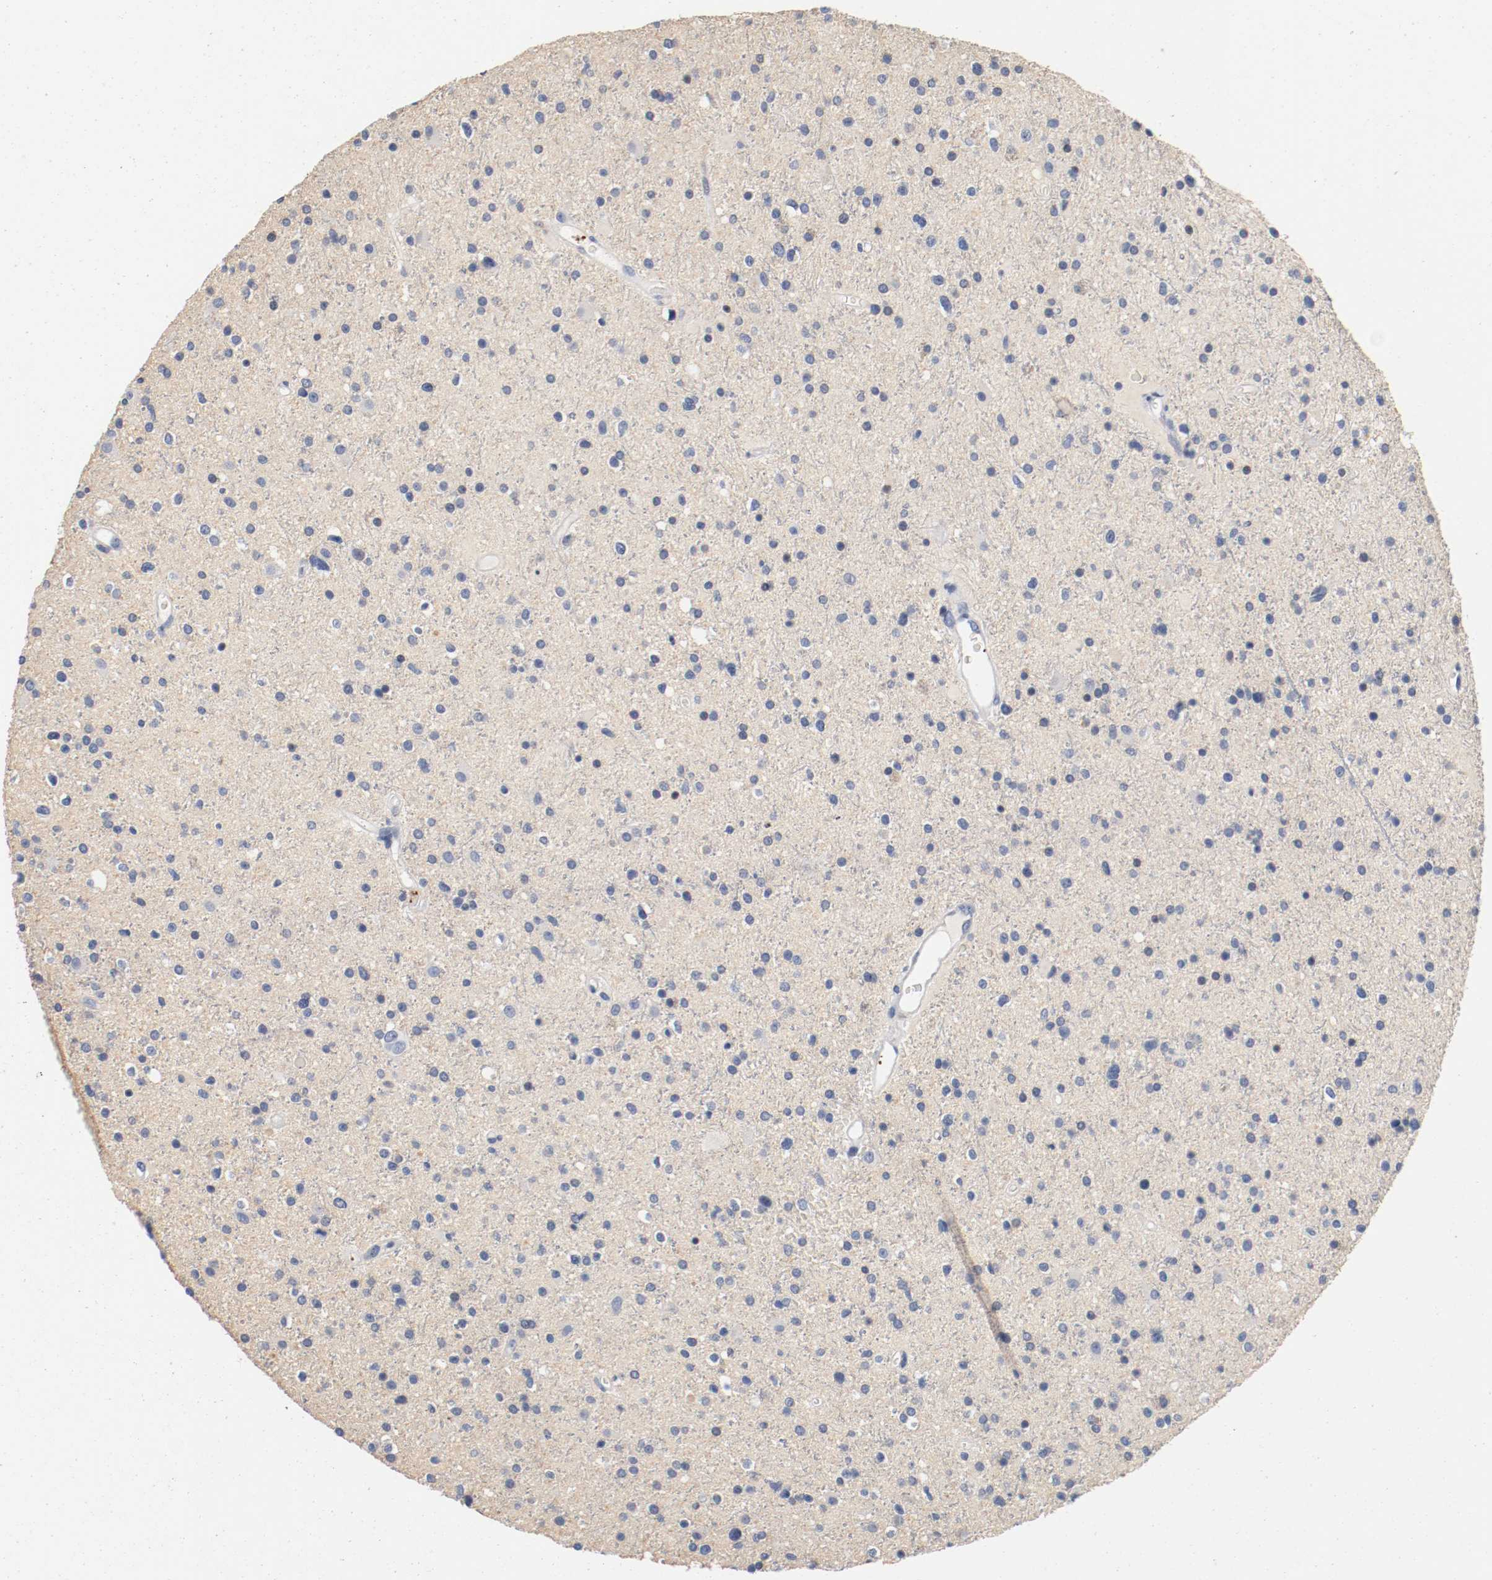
{"staining": {"intensity": "negative", "quantity": "none", "location": "none"}, "tissue": "glioma", "cell_type": "Tumor cells", "image_type": "cancer", "snomed": [{"axis": "morphology", "description": "Glioma, malignant, High grade"}, {"axis": "topography", "description": "Brain"}], "caption": "High power microscopy image of an IHC micrograph of glioma, revealing no significant expression in tumor cells. (Brightfield microscopy of DAB immunohistochemistry at high magnification).", "gene": "PIM1", "patient": {"sex": "male", "age": 33}}